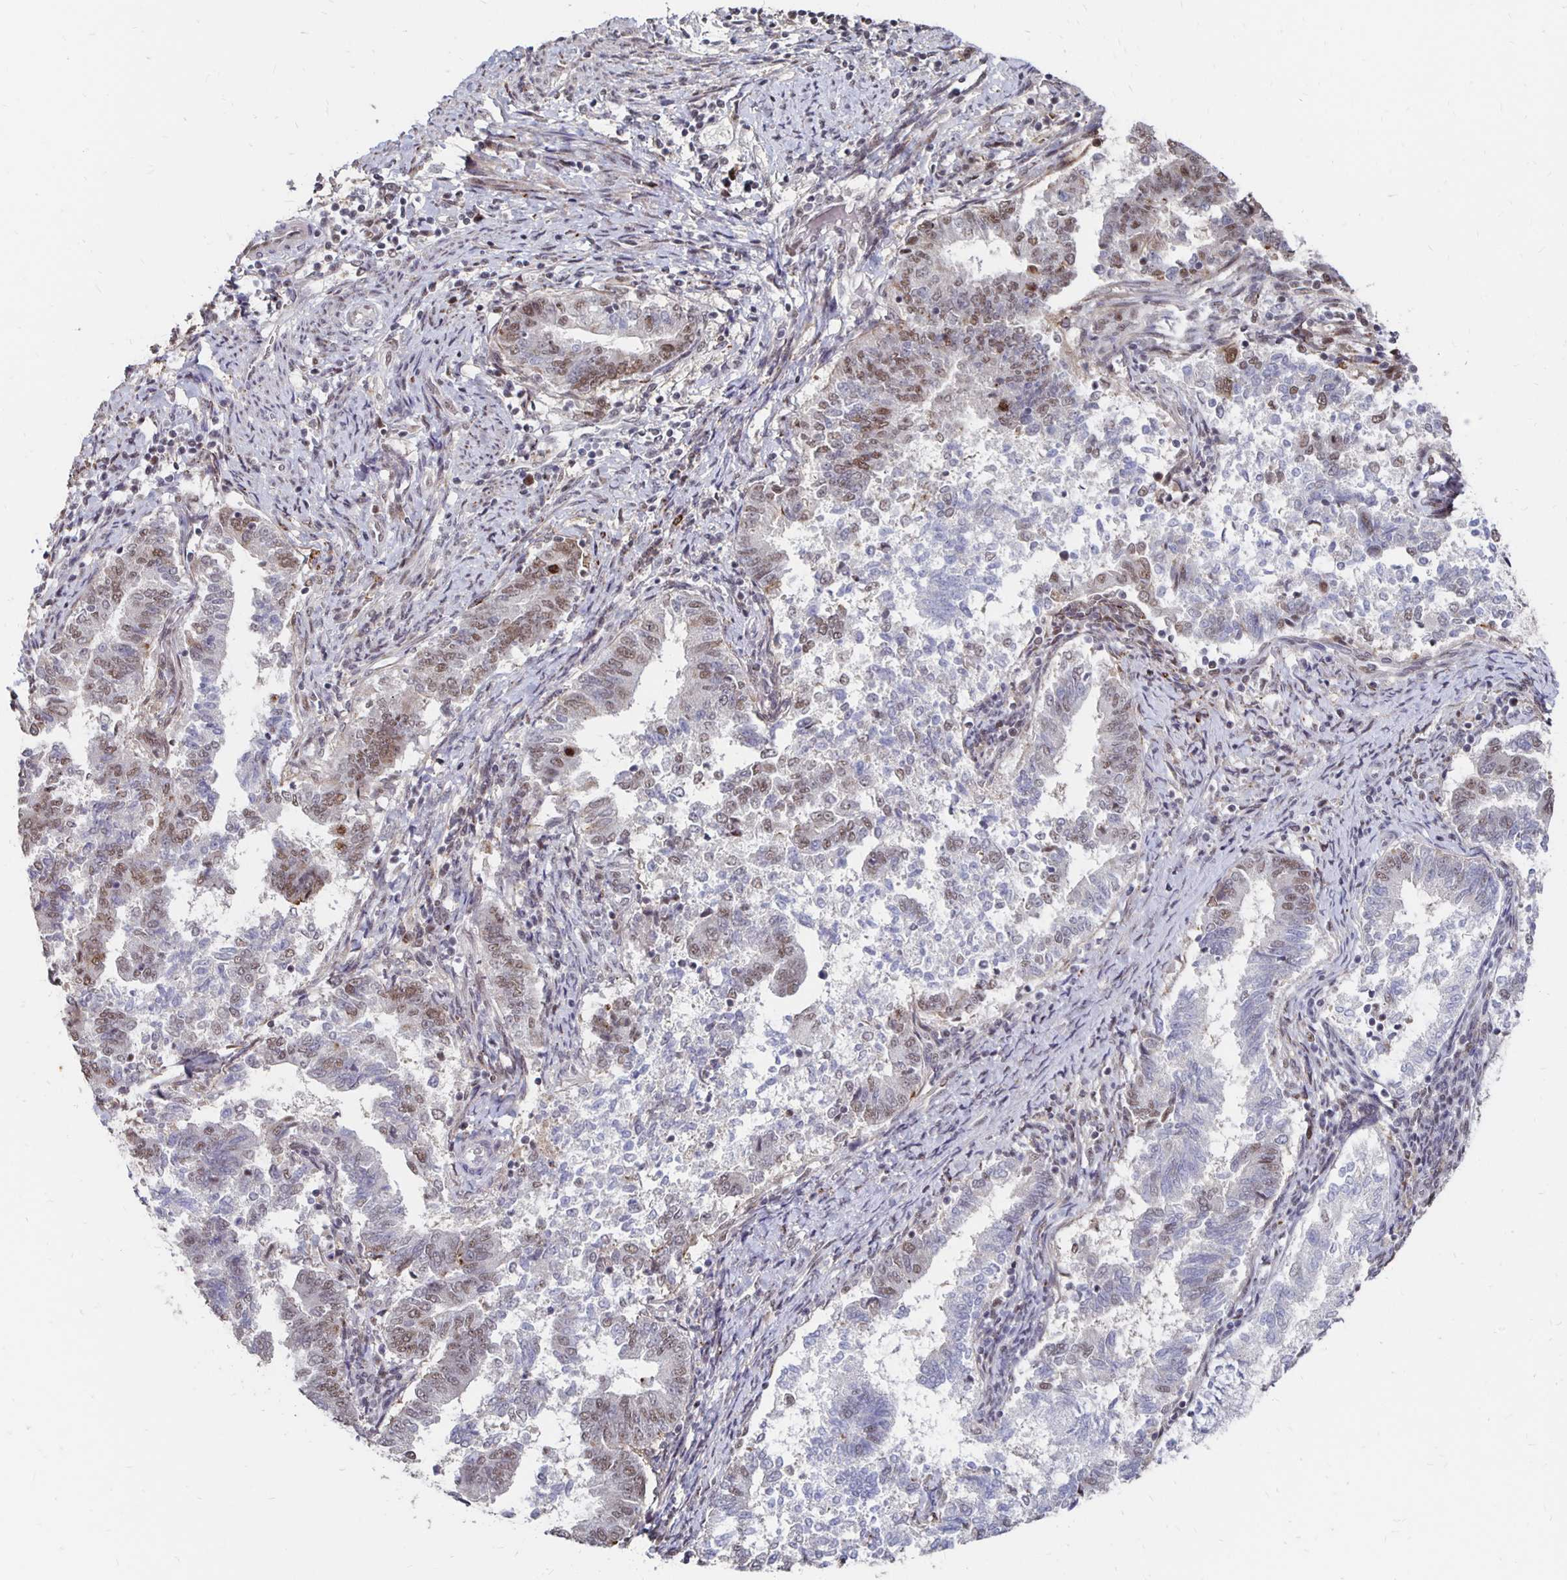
{"staining": {"intensity": "weak", "quantity": "25%-75%", "location": "nuclear"}, "tissue": "endometrial cancer", "cell_type": "Tumor cells", "image_type": "cancer", "snomed": [{"axis": "morphology", "description": "Adenocarcinoma, NOS"}, {"axis": "topography", "description": "Endometrium"}], "caption": "IHC staining of endometrial adenocarcinoma, which shows low levels of weak nuclear positivity in about 25%-75% of tumor cells indicating weak nuclear protein expression. The staining was performed using DAB (brown) for protein detection and nuclei were counterstained in hematoxylin (blue).", "gene": "CLASRP", "patient": {"sex": "female", "age": 65}}